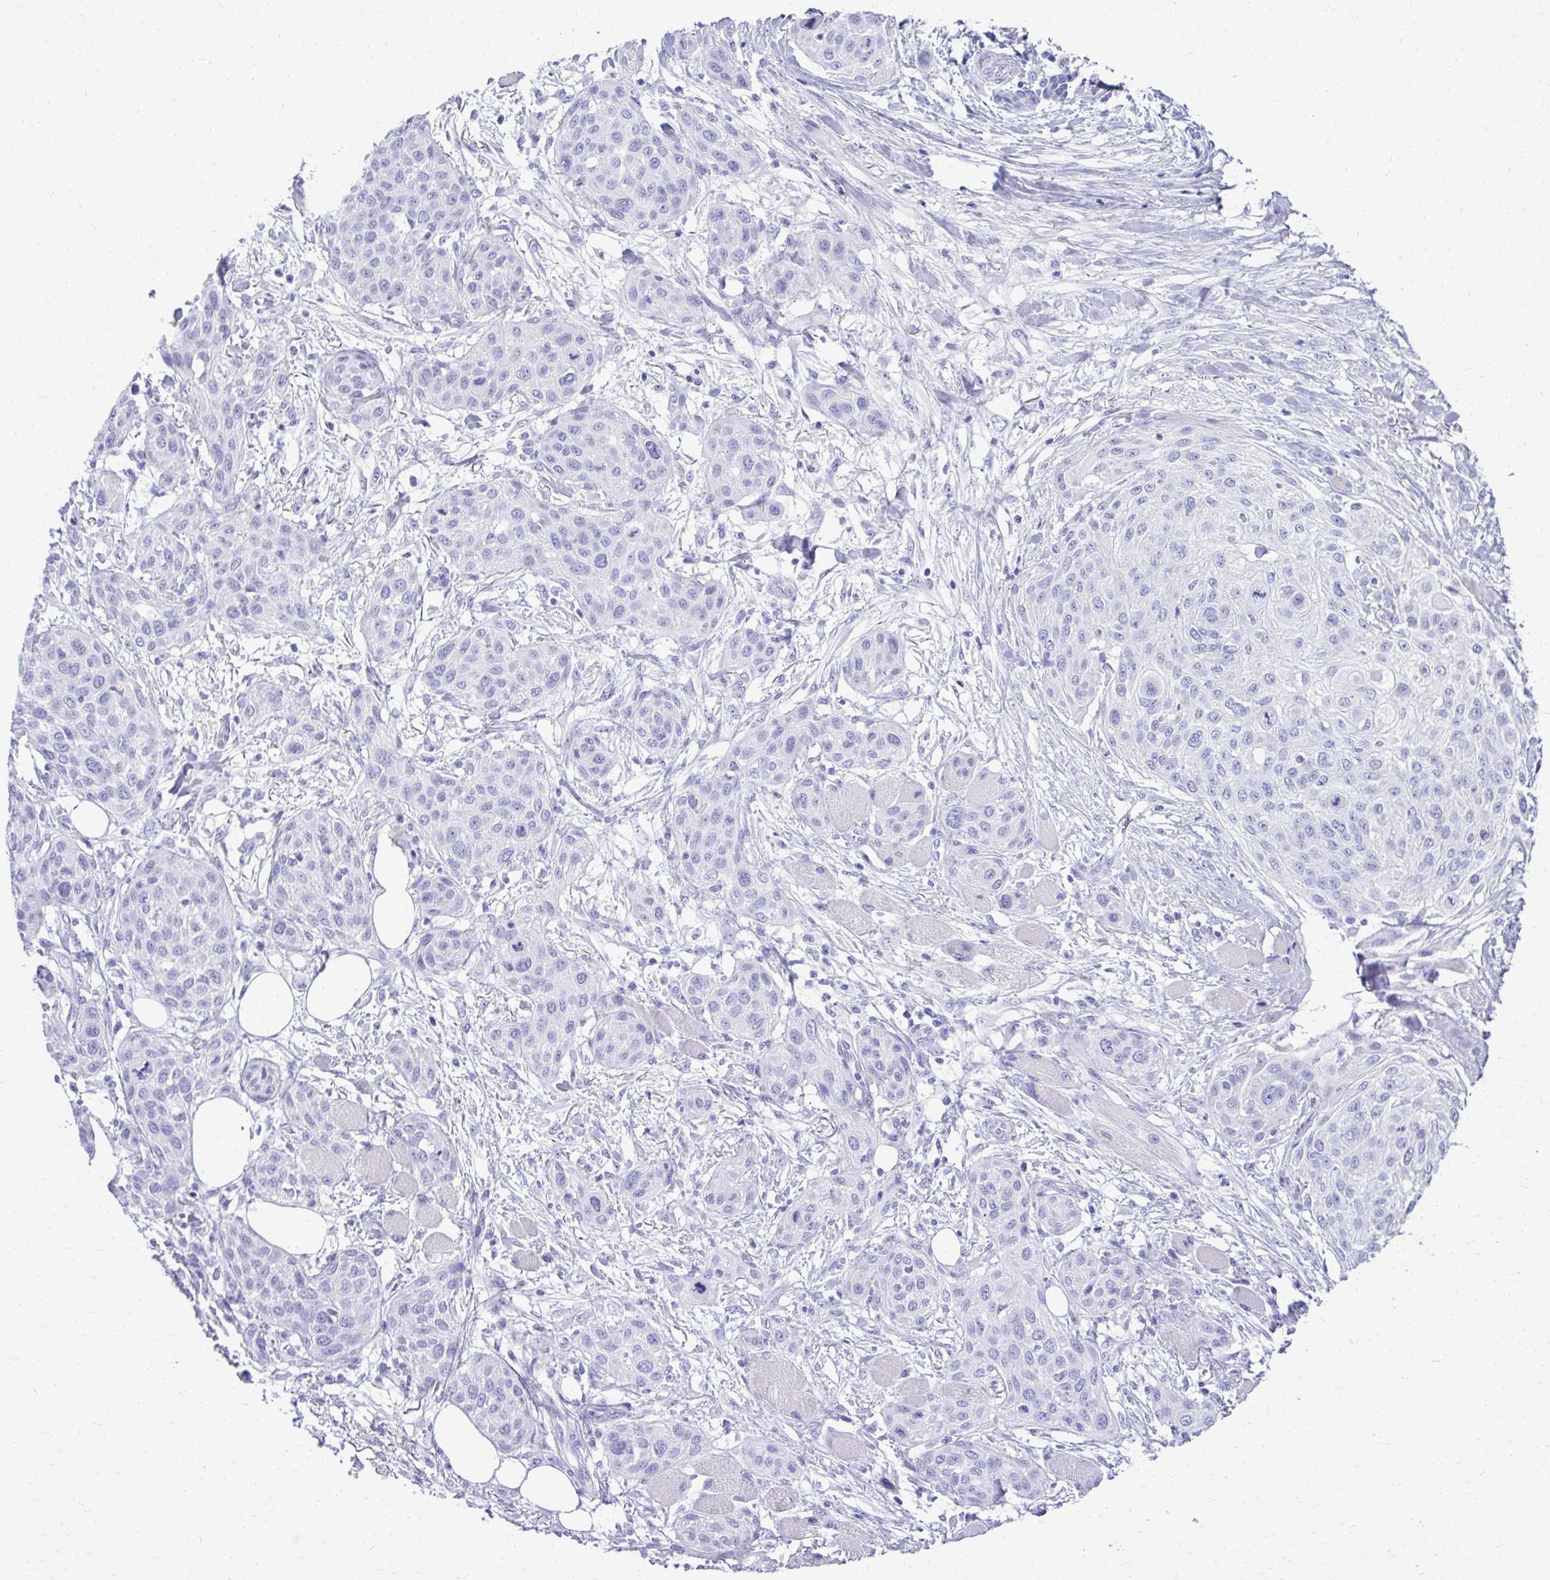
{"staining": {"intensity": "negative", "quantity": "none", "location": "none"}, "tissue": "skin cancer", "cell_type": "Tumor cells", "image_type": "cancer", "snomed": [{"axis": "morphology", "description": "Squamous cell carcinoma, NOS"}, {"axis": "topography", "description": "Skin"}], "caption": "Immunohistochemistry micrograph of neoplastic tissue: squamous cell carcinoma (skin) stained with DAB (3,3'-diaminobenzidine) reveals no significant protein positivity in tumor cells.", "gene": "RALYL", "patient": {"sex": "female", "age": 87}}